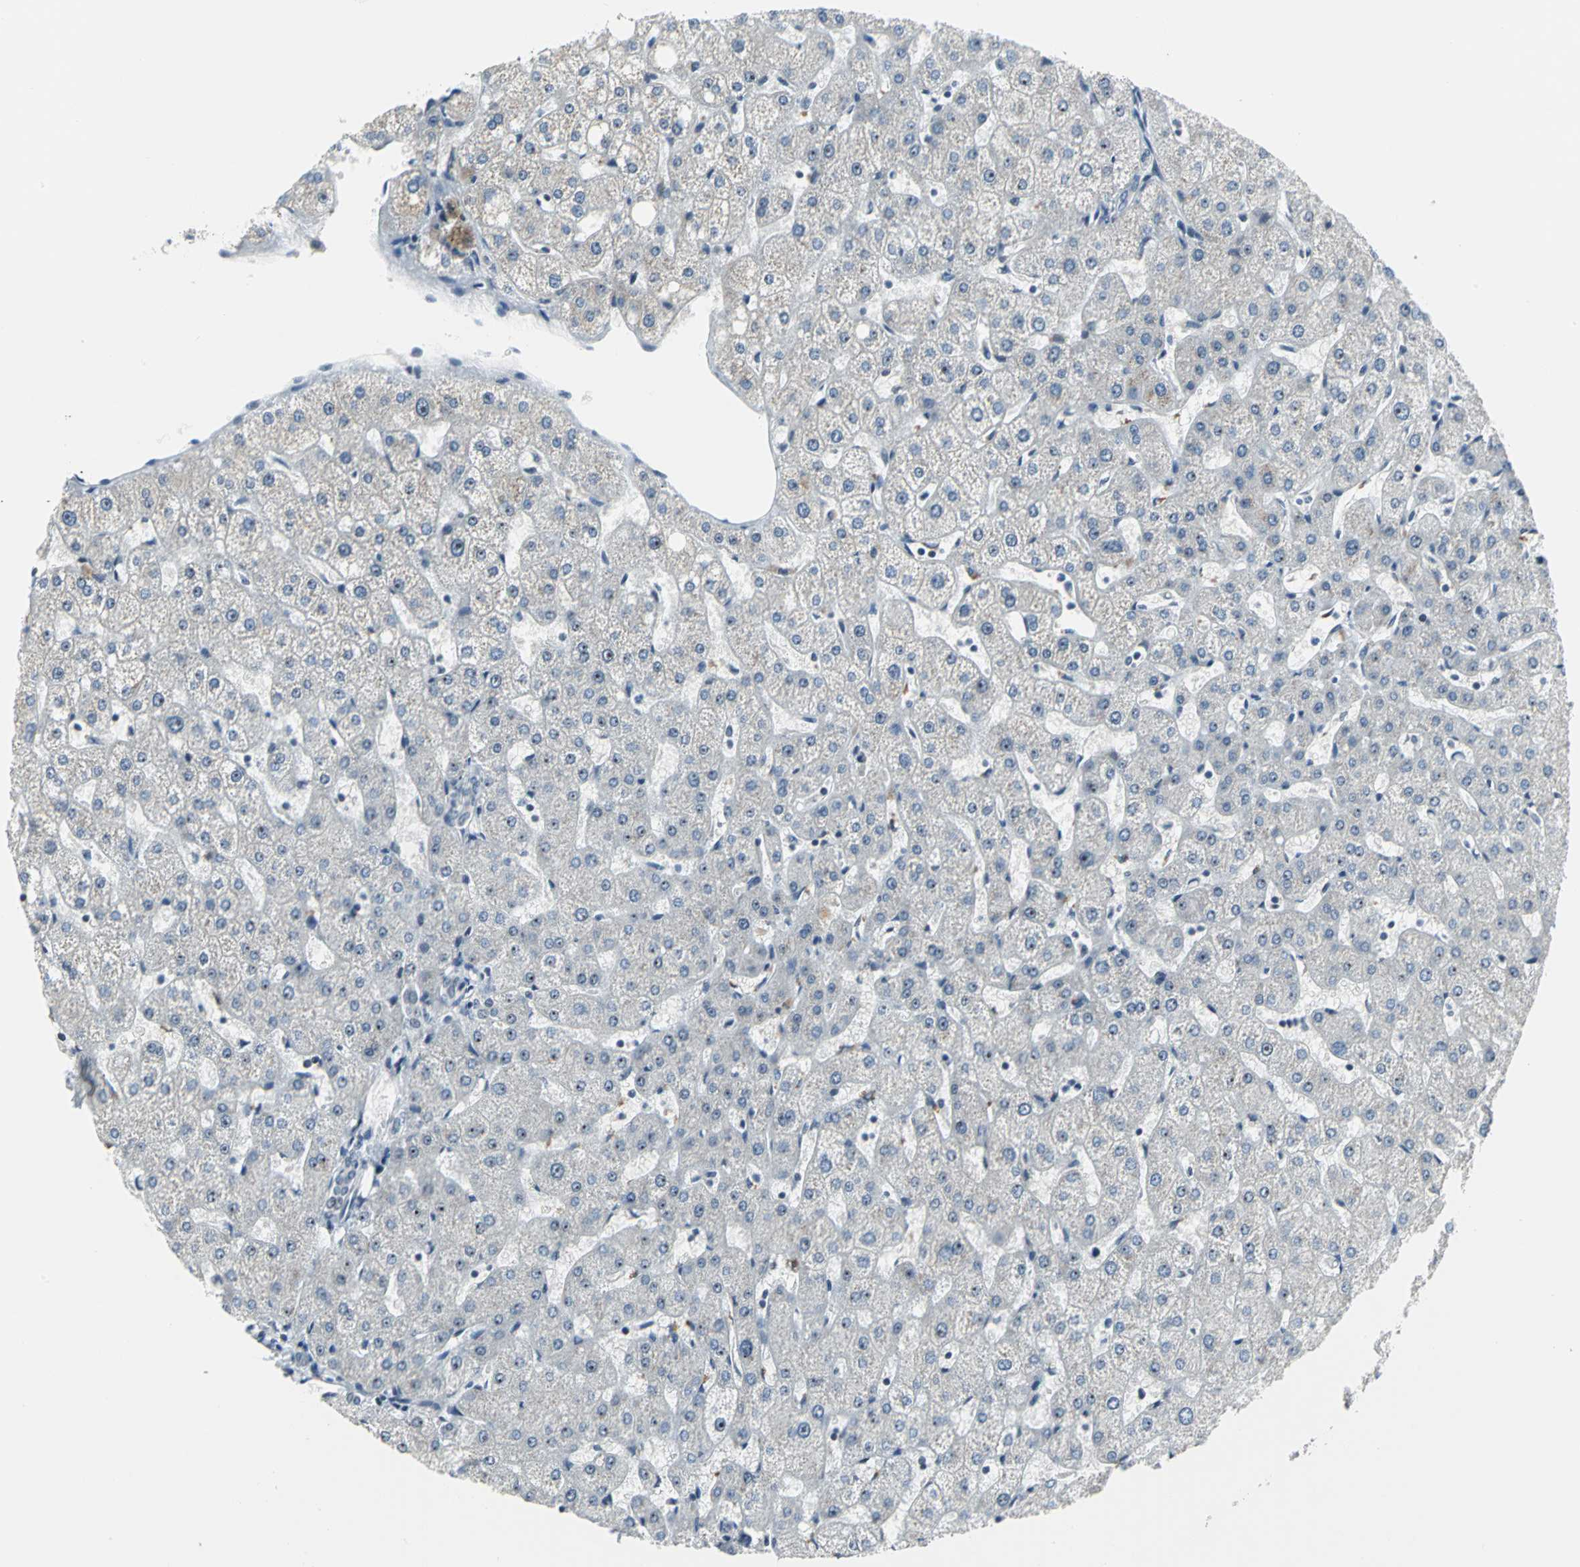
{"staining": {"intensity": "negative", "quantity": "none", "location": "none"}, "tissue": "liver", "cell_type": "Cholangiocytes", "image_type": "normal", "snomed": [{"axis": "morphology", "description": "Normal tissue, NOS"}, {"axis": "topography", "description": "Liver"}], "caption": "Cholangiocytes are negative for brown protein staining in unremarkable liver. Brightfield microscopy of immunohistochemistry stained with DAB (brown) and hematoxylin (blue), captured at high magnification.", "gene": "MYBBP1A", "patient": {"sex": "male", "age": 67}}